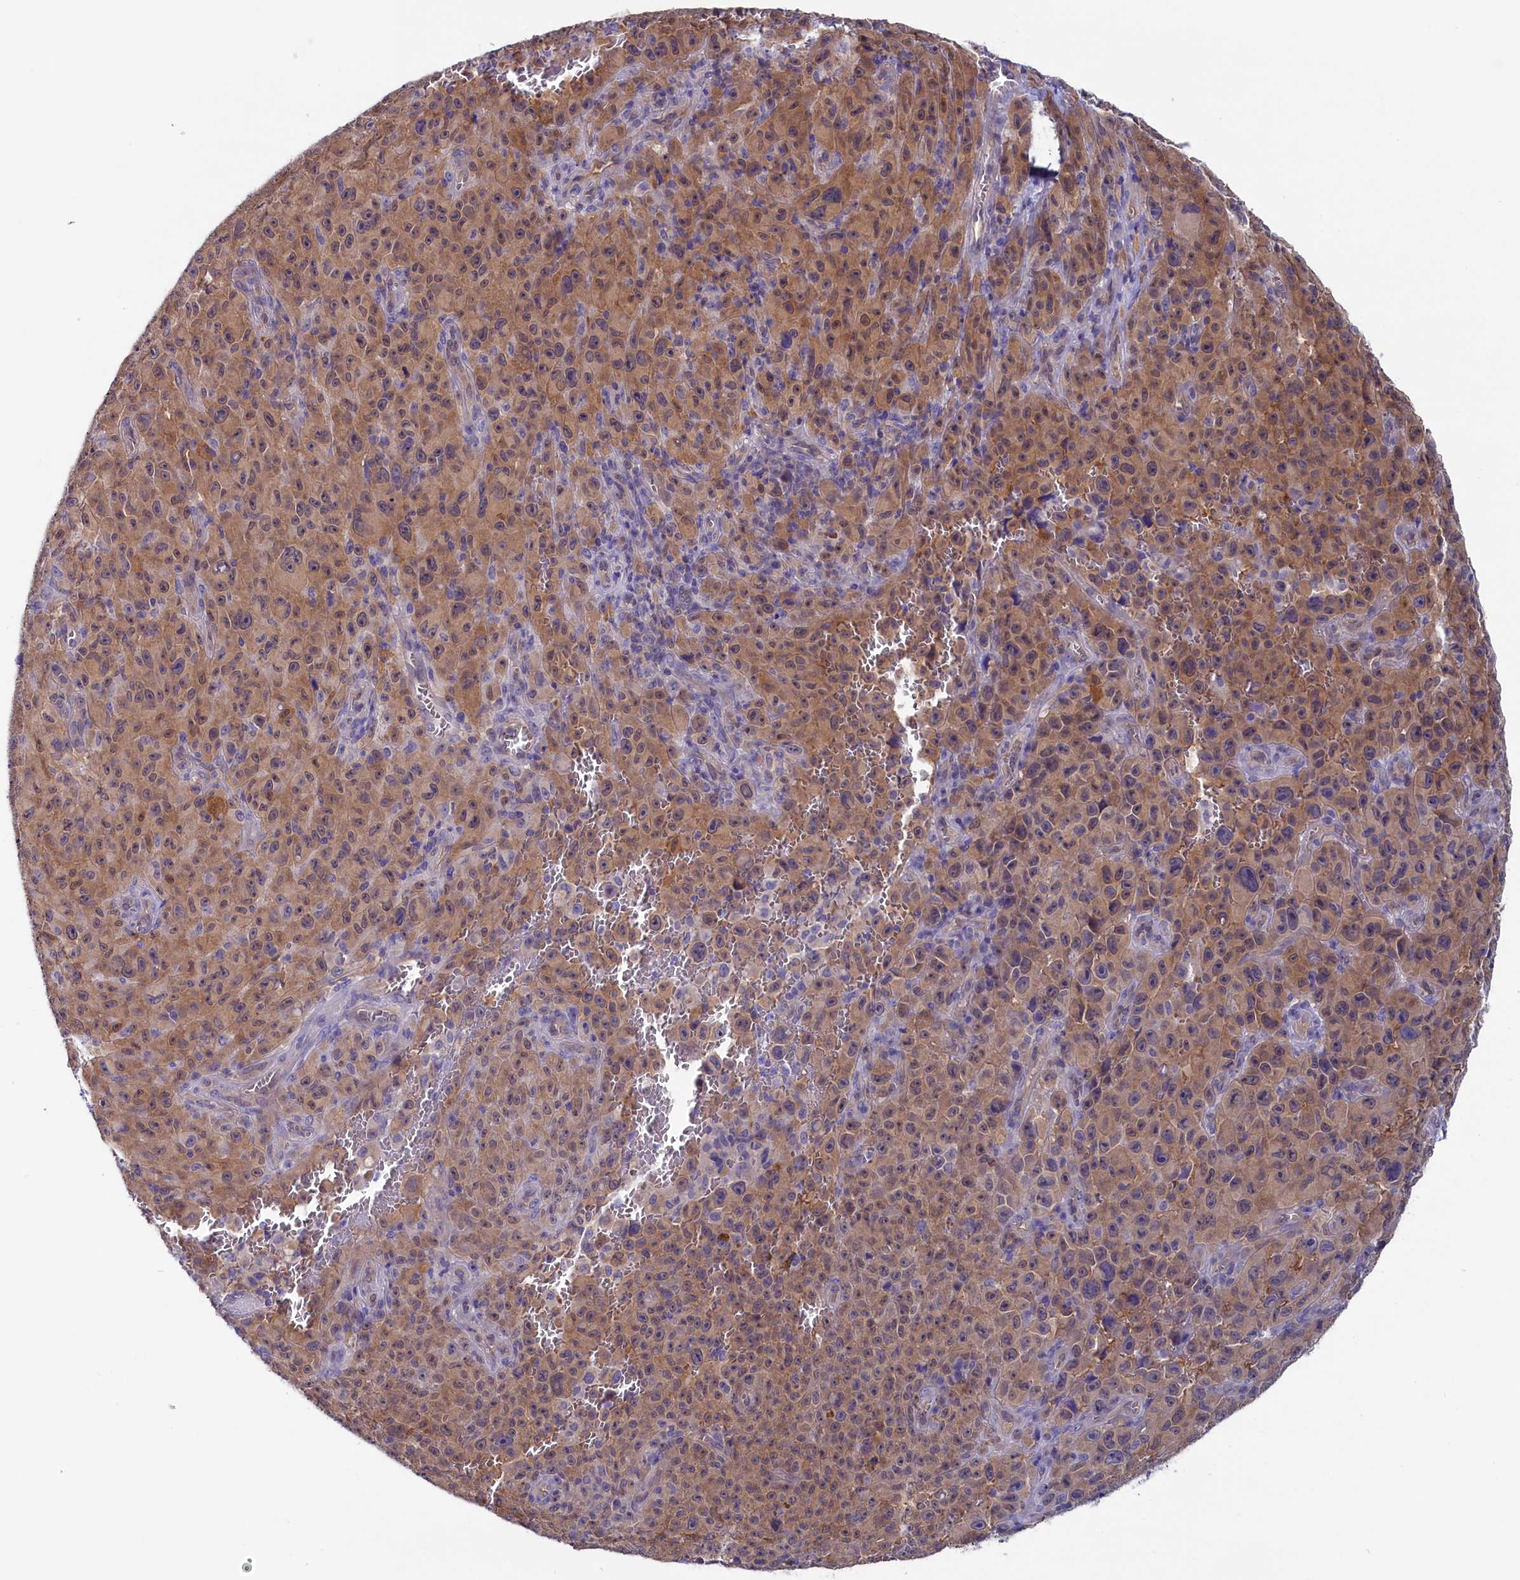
{"staining": {"intensity": "moderate", "quantity": ">75%", "location": "cytoplasmic/membranous"}, "tissue": "melanoma", "cell_type": "Tumor cells", "image_type": "cancer", "snomed": [{"axis": "morphology", "description": "Malignant melanoma, NOS"}, {"axis": "topography", "description": "Skin"}], "caption": "Human malignant melanoma stained with a protein marker exhibits moderate staining in tumor cells.", "gene": "CIAPIN1", "patient": {"sex": "female", "age": 82}}